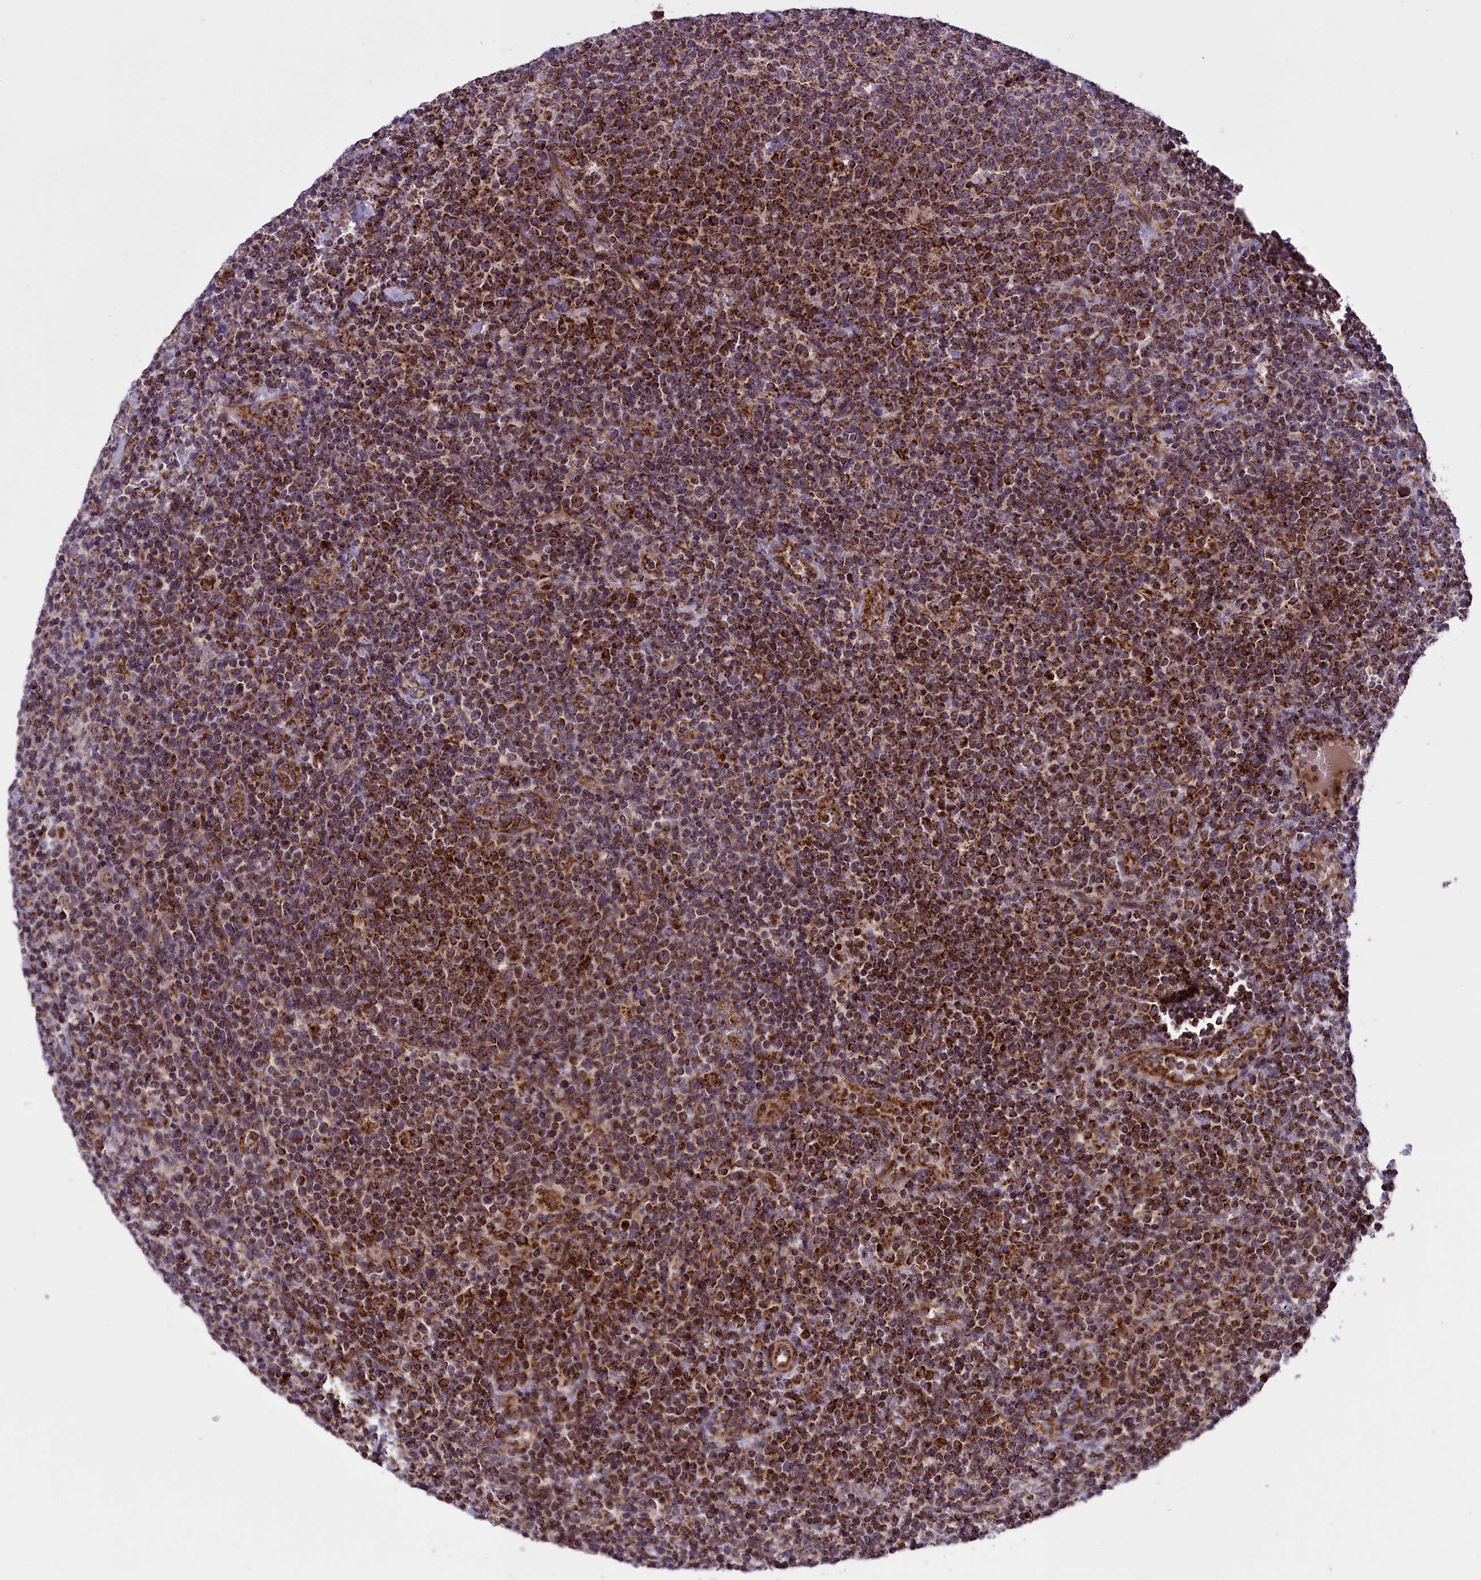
{"staining": {"intensity": "strong", "quantity": "25%-75%", "location": "cytoplasmic/membranous"}, "tissue": "lymphoma", "cell_type": "Tumor cells", "image_type": "cancer", "snomed": [{"axis": "morphology", "description": "Malignant lymphoma, non-Hodgkin's type, High grade"}, {"axis": "topography", "description": "Lymph node"}], "caption": "This is an image of IHC staining of lymphoma, which shows strong staining in the cytoplasmic/membranous of tumor cells.", "gene": "NDUFS5", "patient": {"sex": "male", "age": 61}}